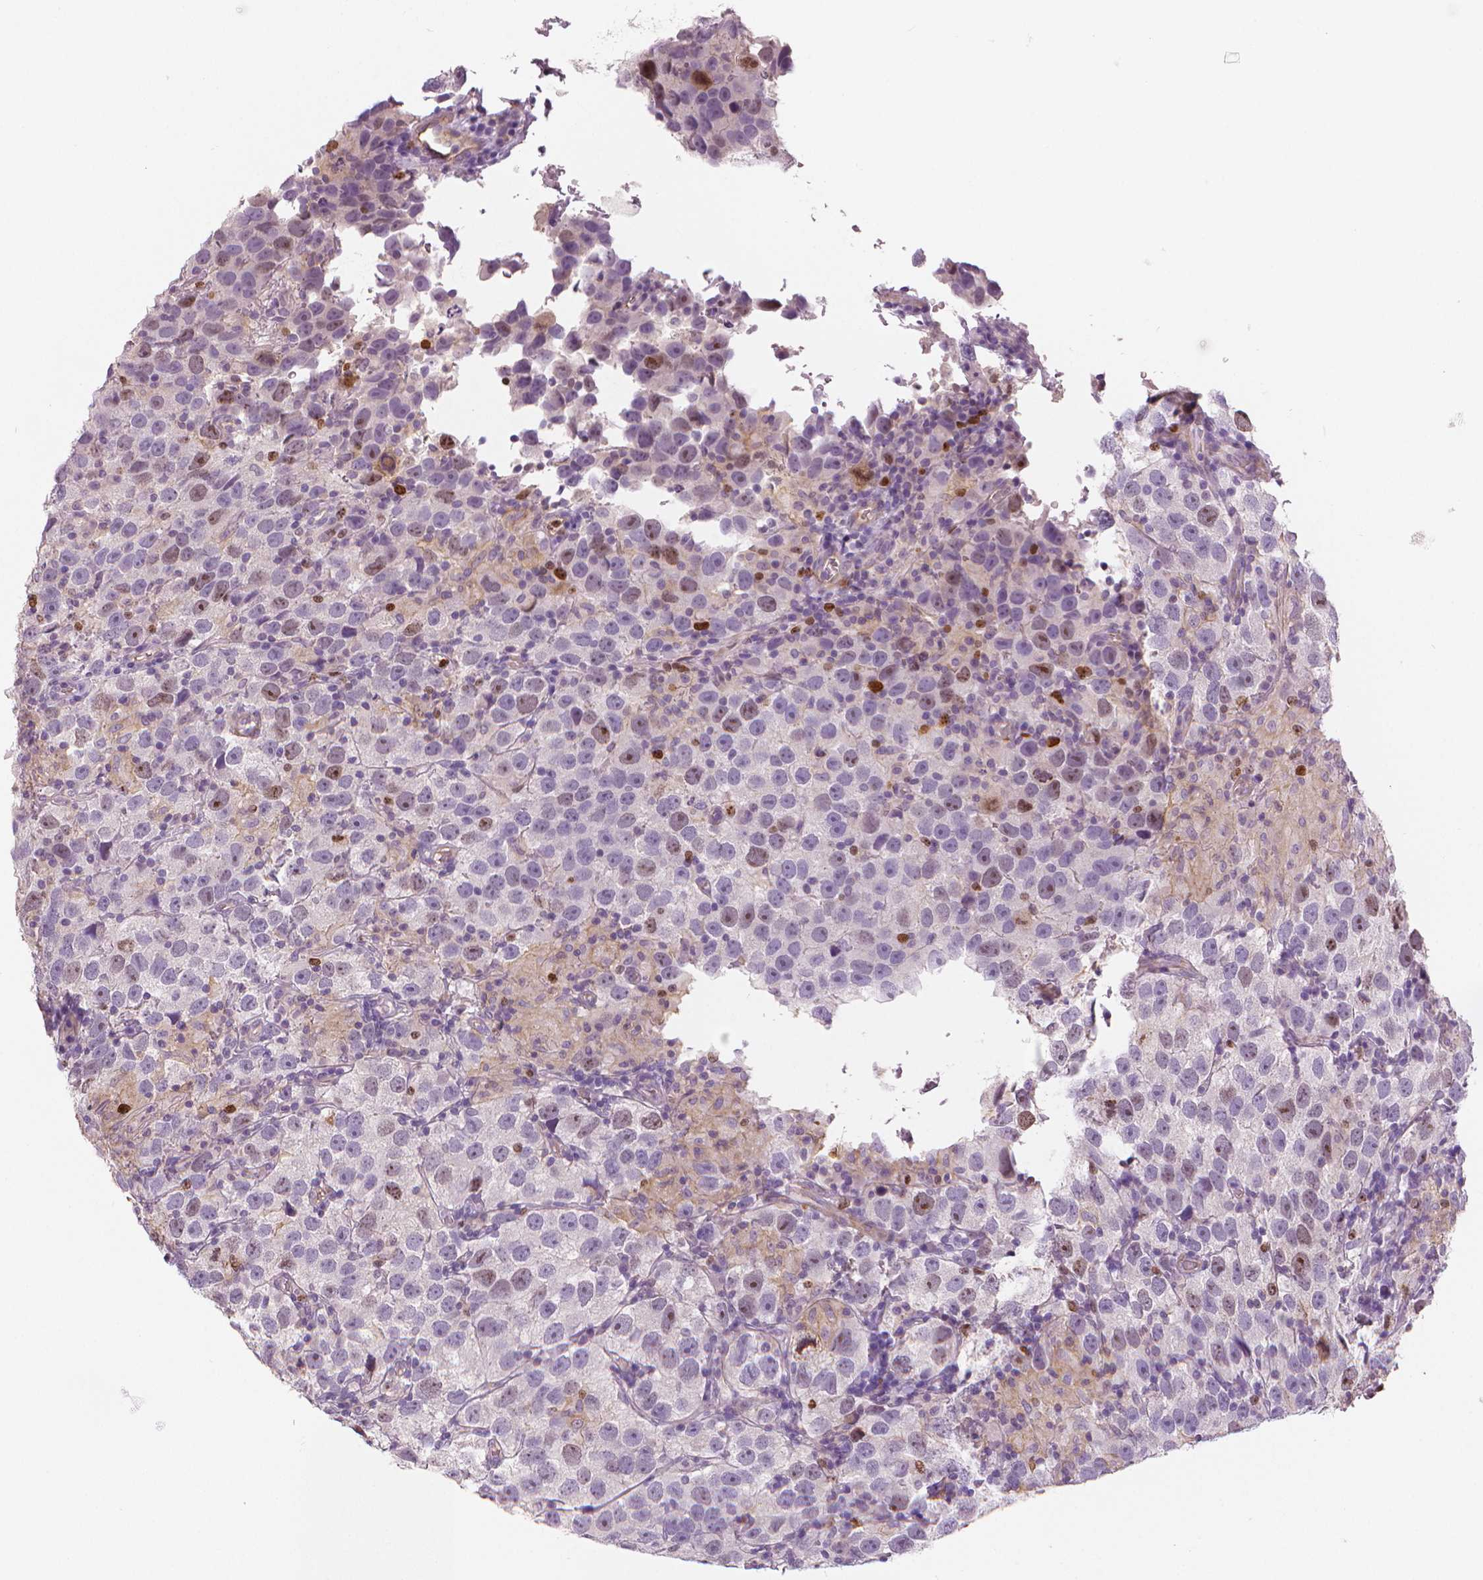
{"staining": {"intensity": "moderate", "quantity": "<25%", "location": "nuclear"}, "tissue": "testis cancer", "cell_type": "Tumor cells", "image_type": "cancer", "snomed": [{"axis": "morphology", "description": "Seminoma, NOS"}, {"axis": "topography", "description": "Testis"}], "caption": "Protein staining of testis cancer (seminoma) tissue displays moderate nuclear positivity in approximately <25% of tumor cells.", "gene": "MKI67", "patient": {"sex": "male", "age": 26}}